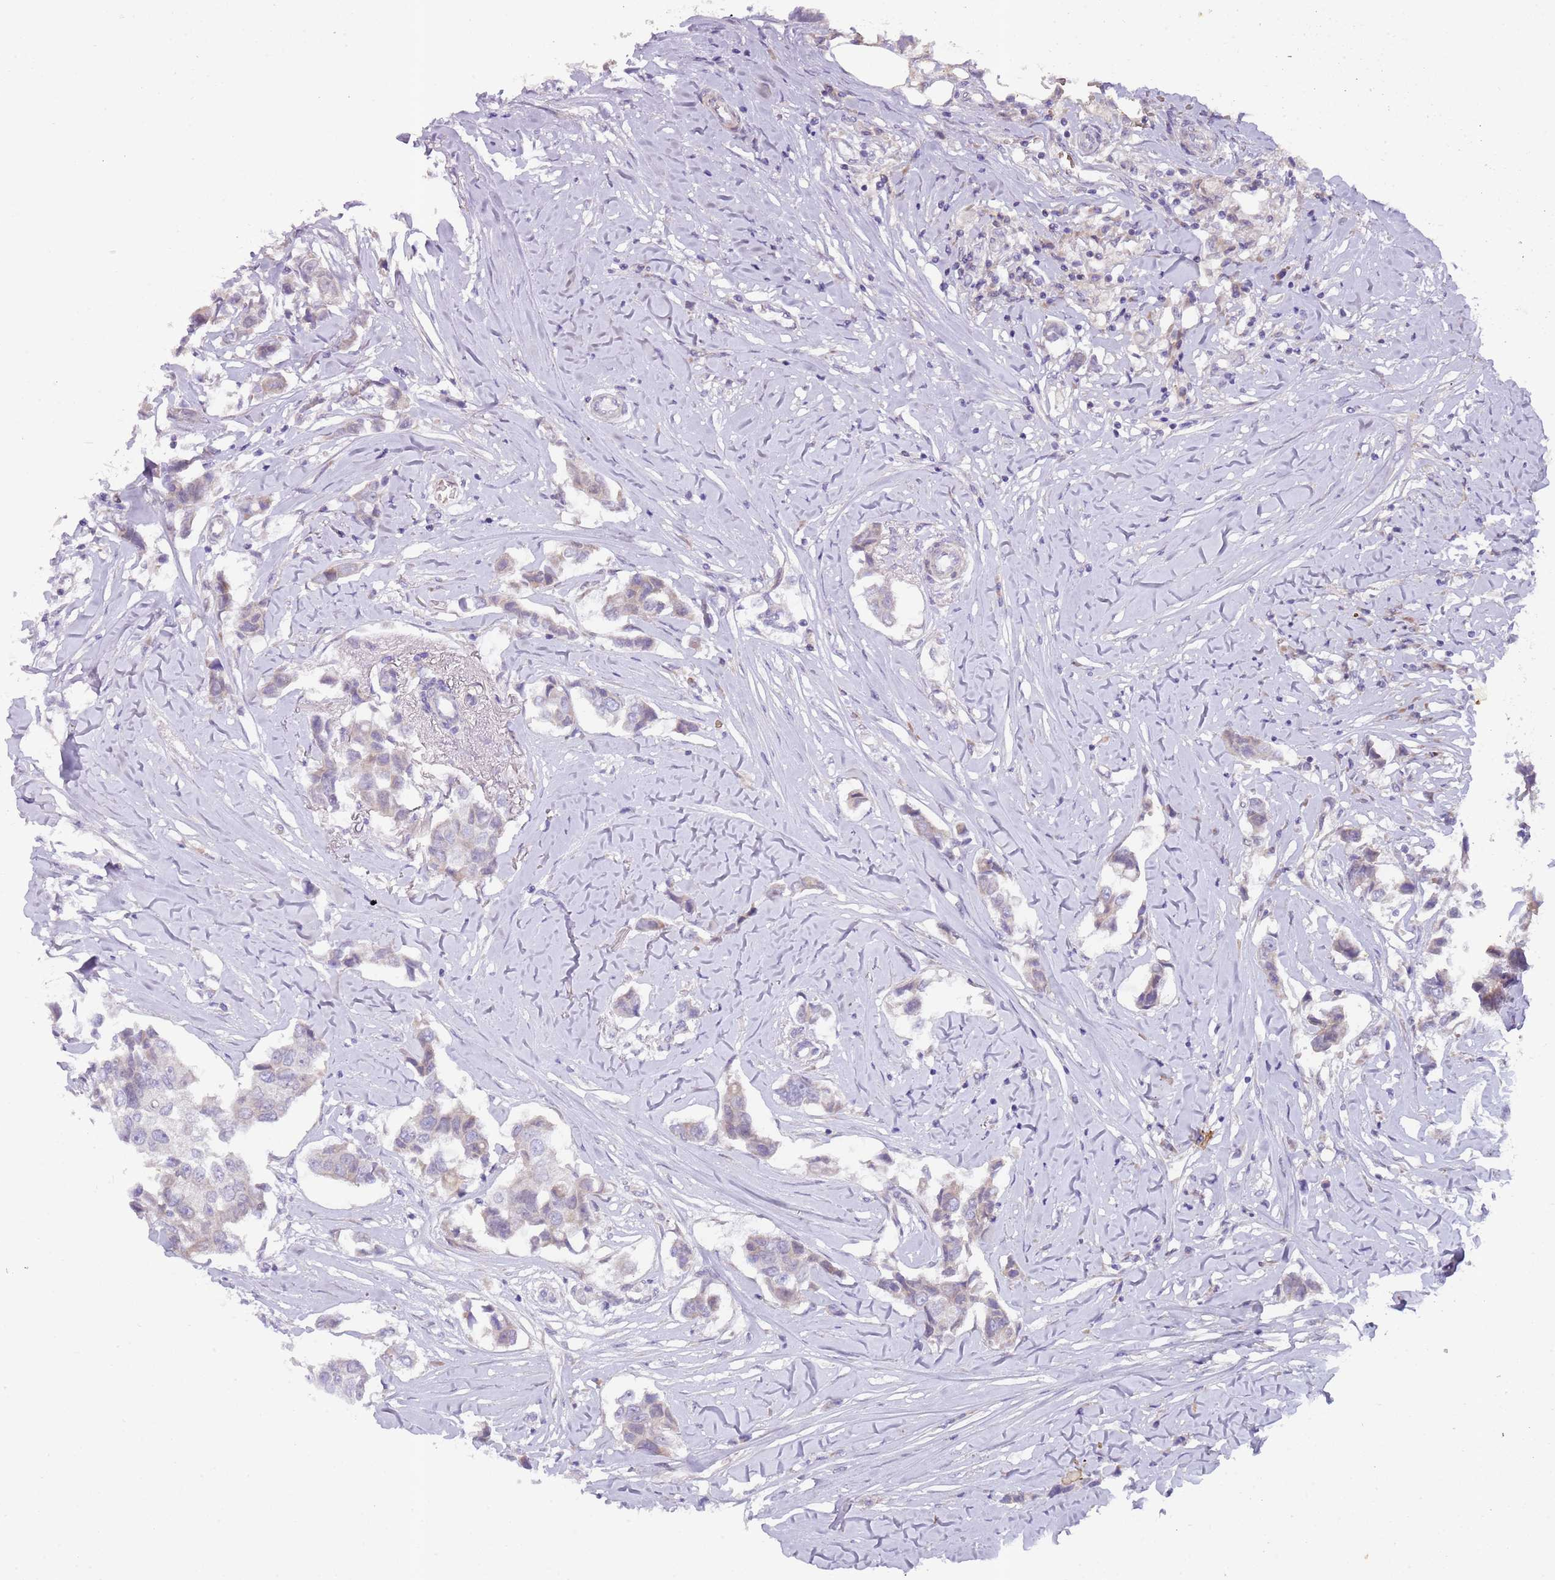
{"staining": {"intensity": "negative", "quantity": "none", "location": "none"}, "tissue": "breast cancer", "cell_type": "Tumor cells", "image_type": "cancer", "snomed": [{"axis": "morphology", "description": "Duct carcinoma"}, {"axis": "topography", "description": "Breast"}], "caption": "DAB (3,3'-diaminobenzidine) immunohistochemical staining of breast intraductal carcinoma shows no significant positivity in tumor cells.", "gene": "PRAC1", "patient": {"sex": "female", "age": 80}}